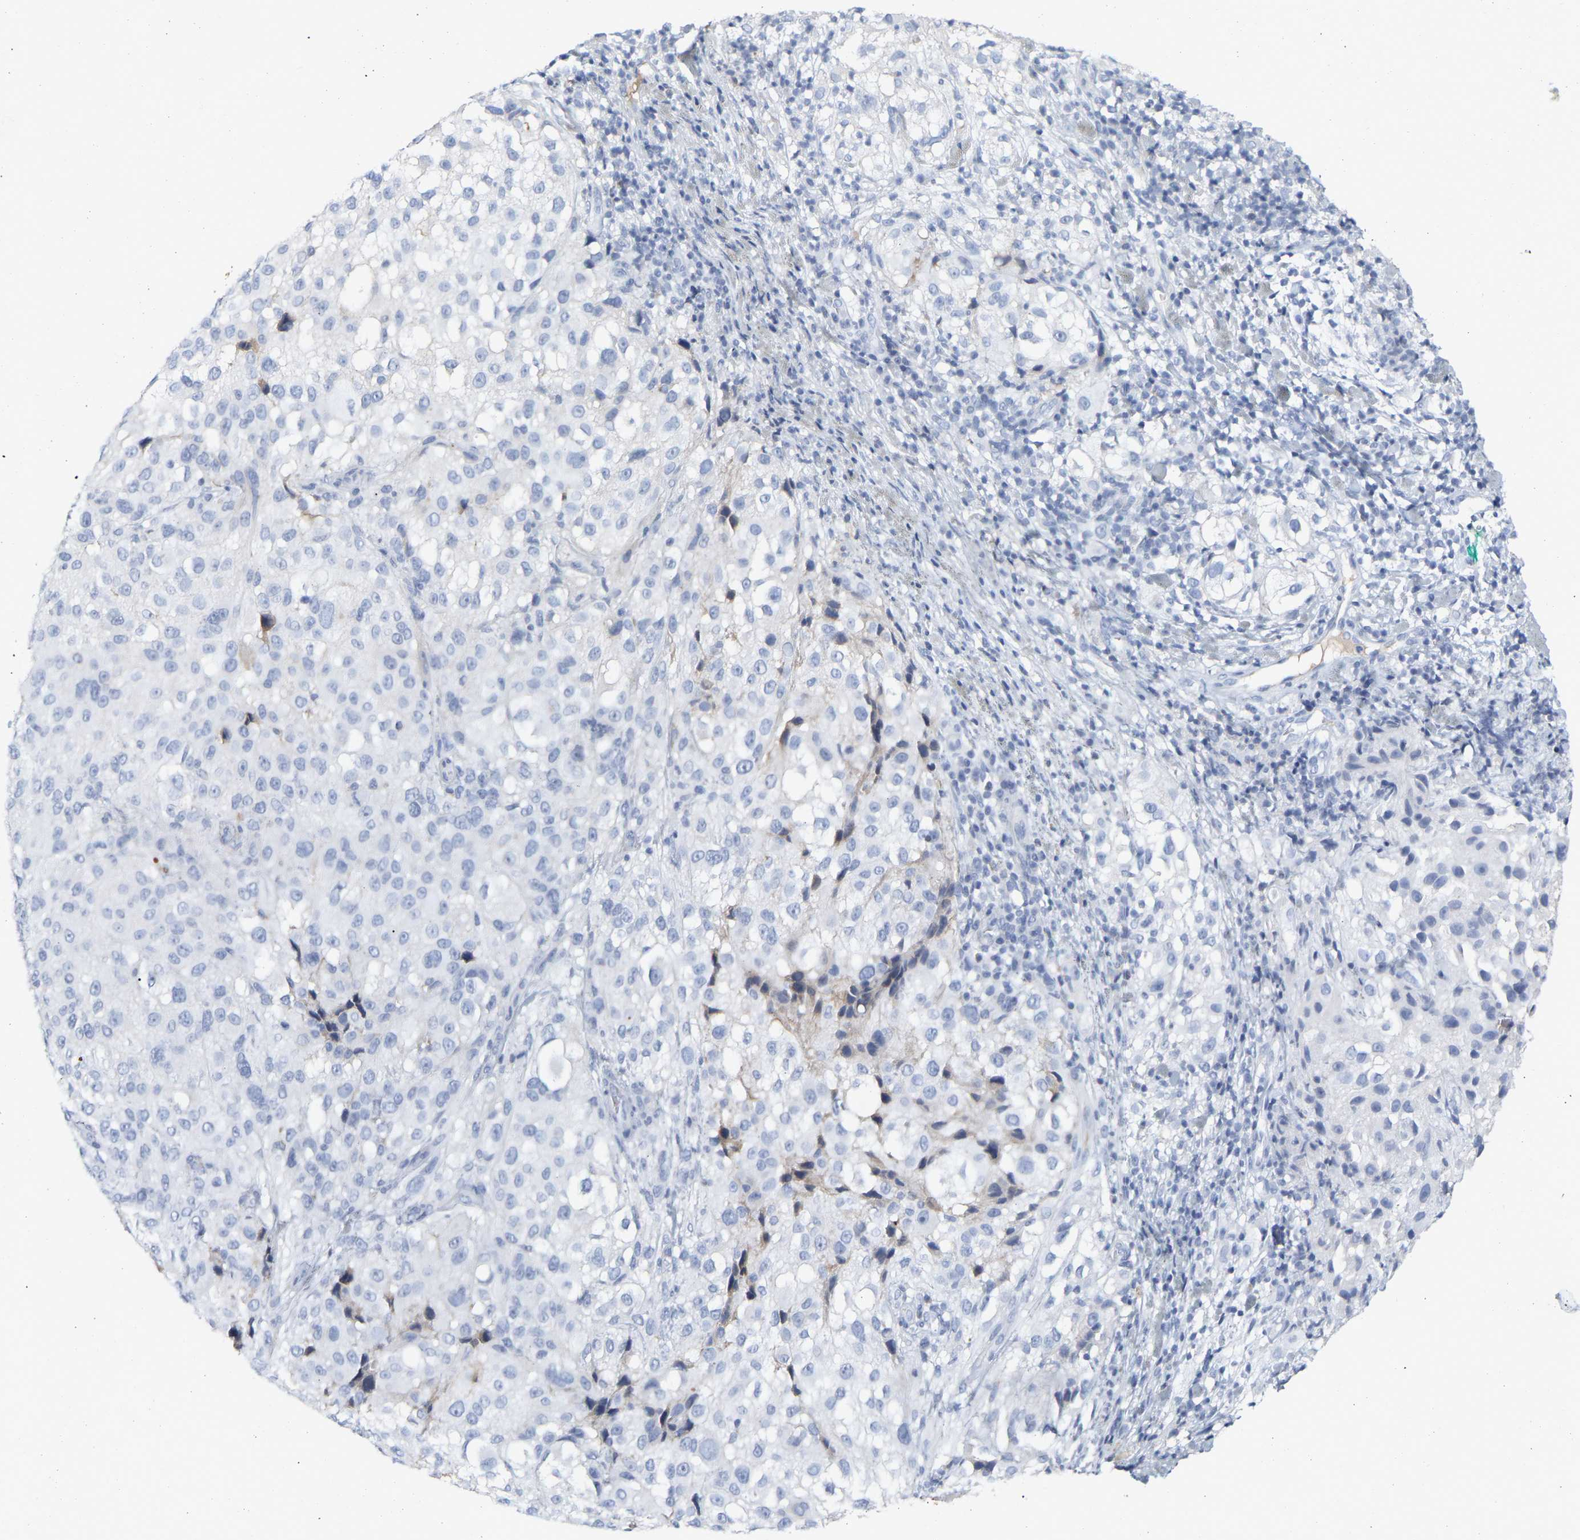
{"staining": {"intensity": "negative", "quantity": "none", "location": "none"}, "tissue": "melanoma", "cell_type": "Tumor cells", "image_type": "cancer", "snomed": [{"axis": "morphology", "description": "Necrosis, NOS"}, {"axis": "morphology", "description": "Malignant melanoma, NOS"}, {"axis": "topography", "description": "Skin"}], "caption": "IHC histopathology image of human melanoma stained for a protein (brown), which displays no expression in tumor cells.", "gene": "GNAS", "patient": {"sex": "female", "age": 87}}